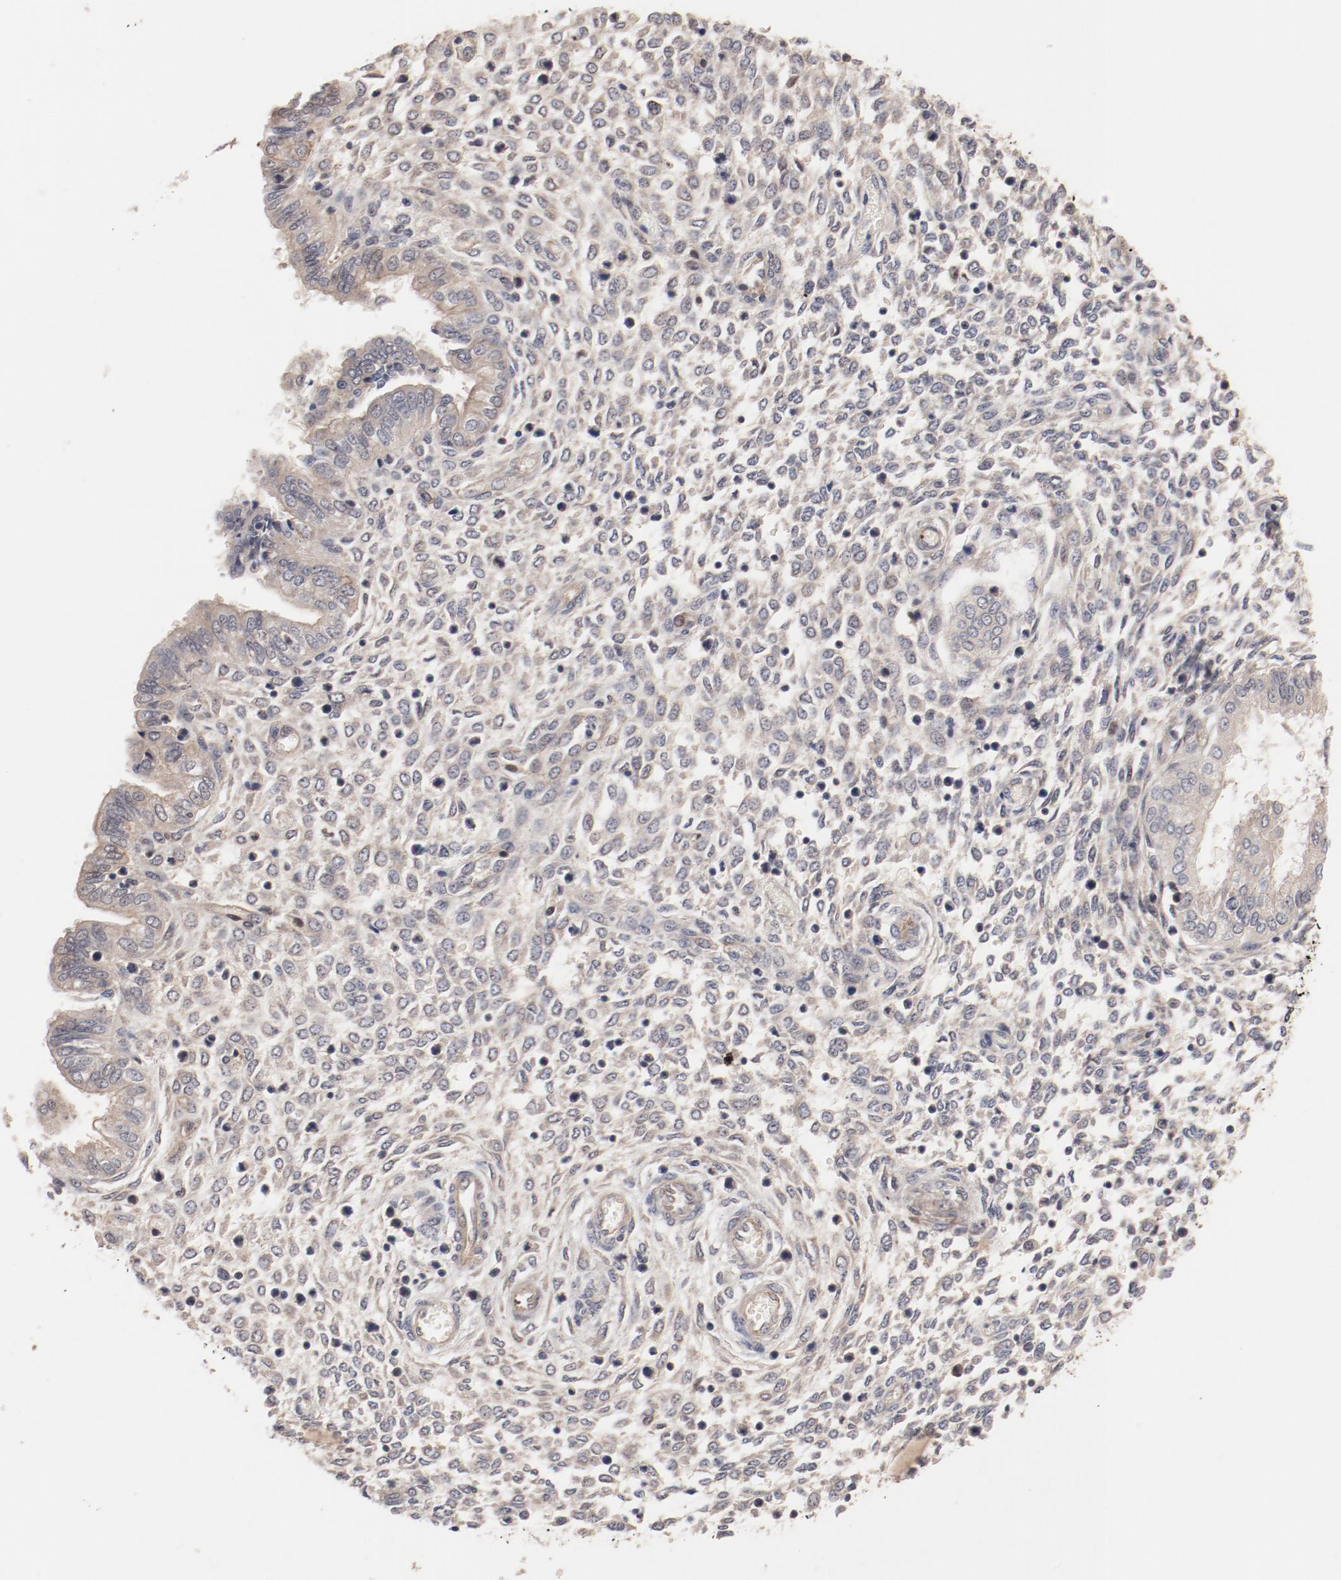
{"staining": {"intensity": "negative", "quantity": "none", "location": "none"}, "tissue": "endometrium", "cell_type": "Cells in endometrial stroma", "image_type": "normal", "snomed": [{"axis": "morphology", "description": "Normal tissue, NOS"}, {"axis": "topography", "description": "Endometrium"}], "caption": "The micrograph demonstrates no staining of cells in endometrial stroma in benign endometrium.", "gene": "PITPNM2", "patient": {"sex": "female", "age": 33}}